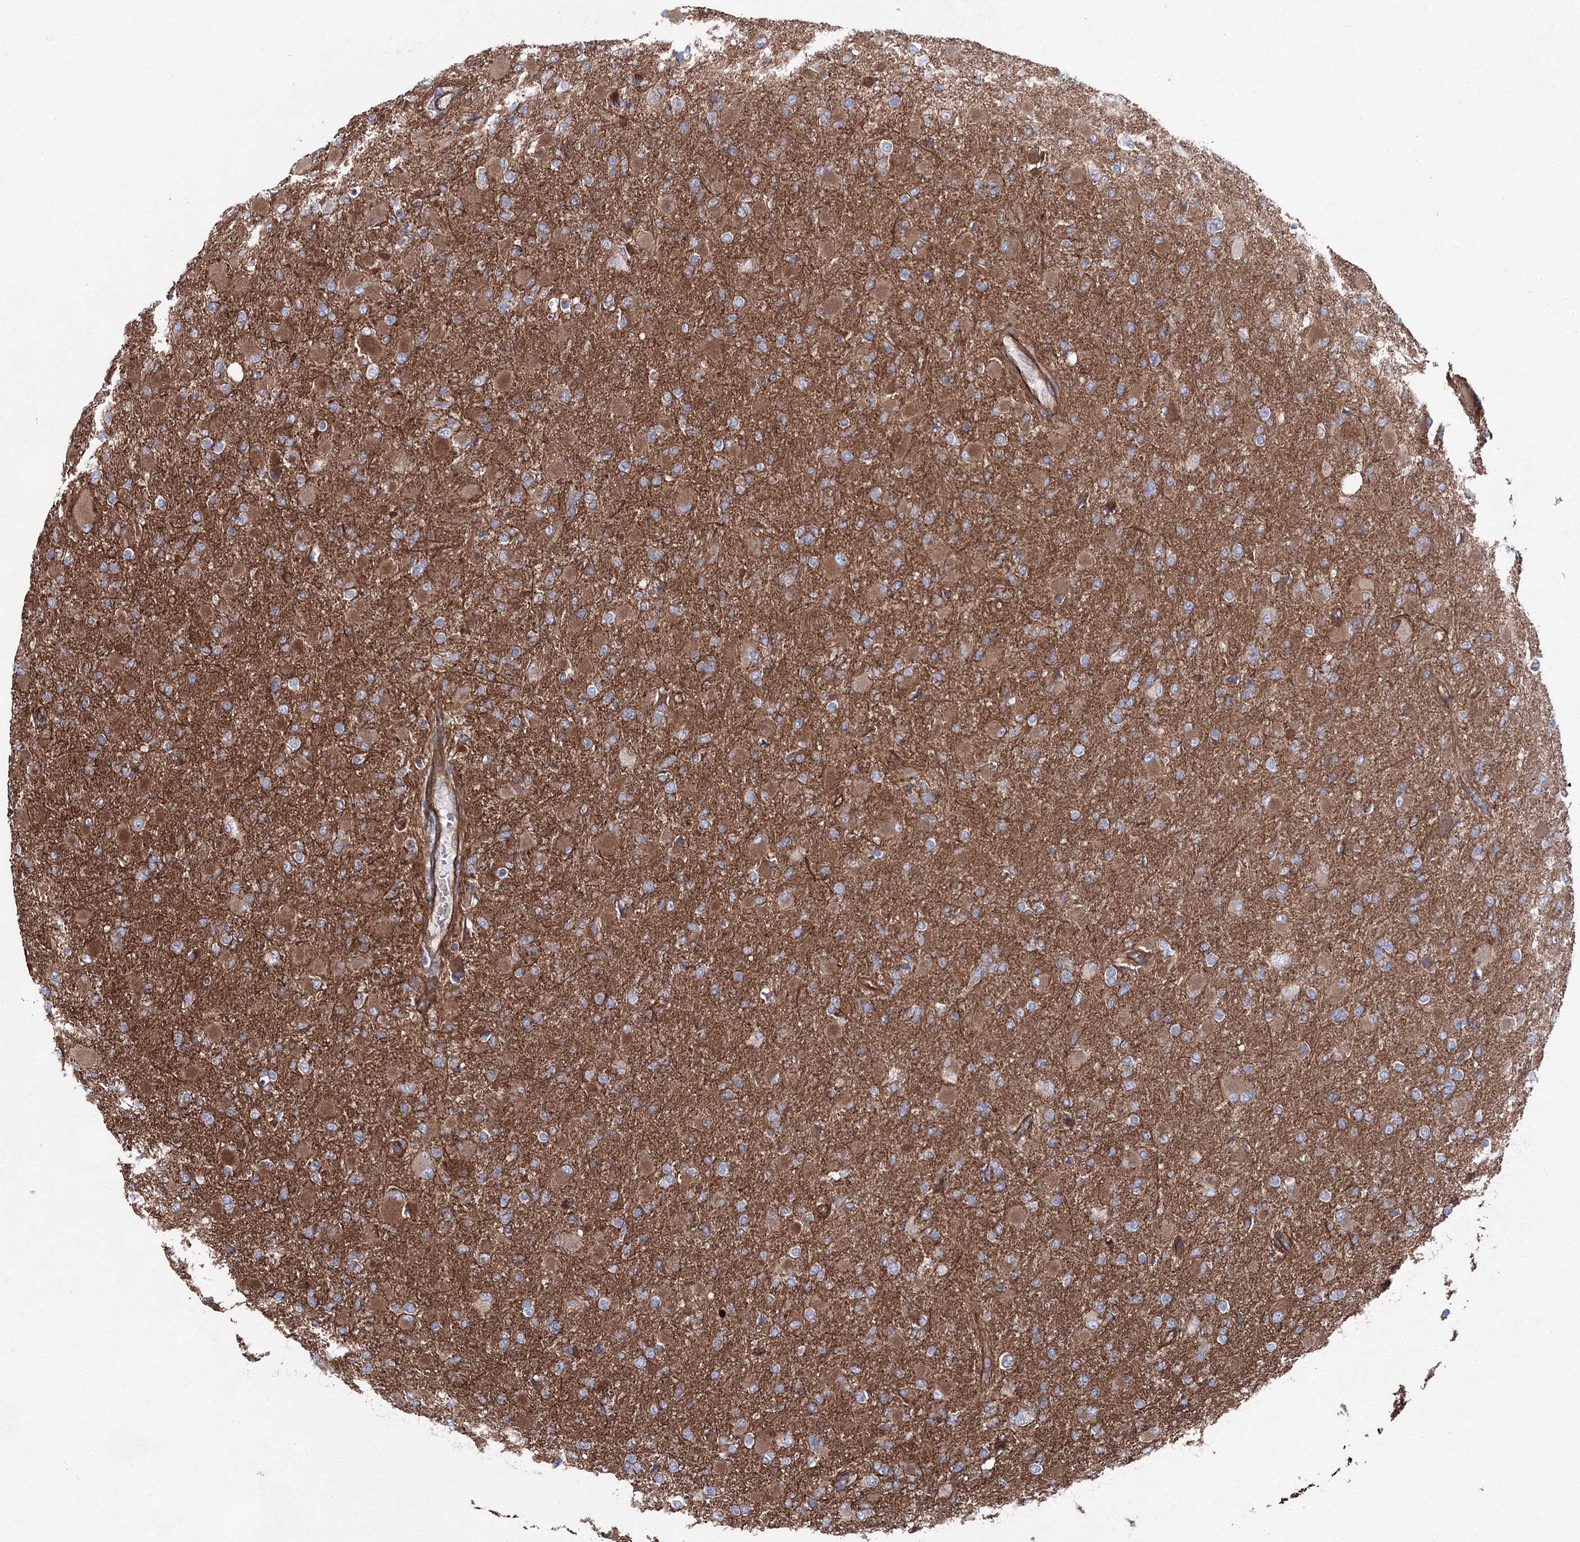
{"staining": {"intensity": "moderate", "quantity": "25%-75%", "location": "cytoplasmic/membranous"}, "tissue": "glioma", "cell_type": "Tumor cells", "image_type": "cancer", "snomed": [{"axis": "morphology", "description": "Glioma, malignant, High grade"}, {"axis": "topography", "description": "Cerebral cortex"}], "caption": "Immunohistochemistry of human high-grade glioma (malignant) exhibits medium levels of moderate cytoplasmic/membranous staining in about 25%-75% of tumor cells.", "gene": "ANKRD37", "patient": {"sex": "female", "age": 36}}